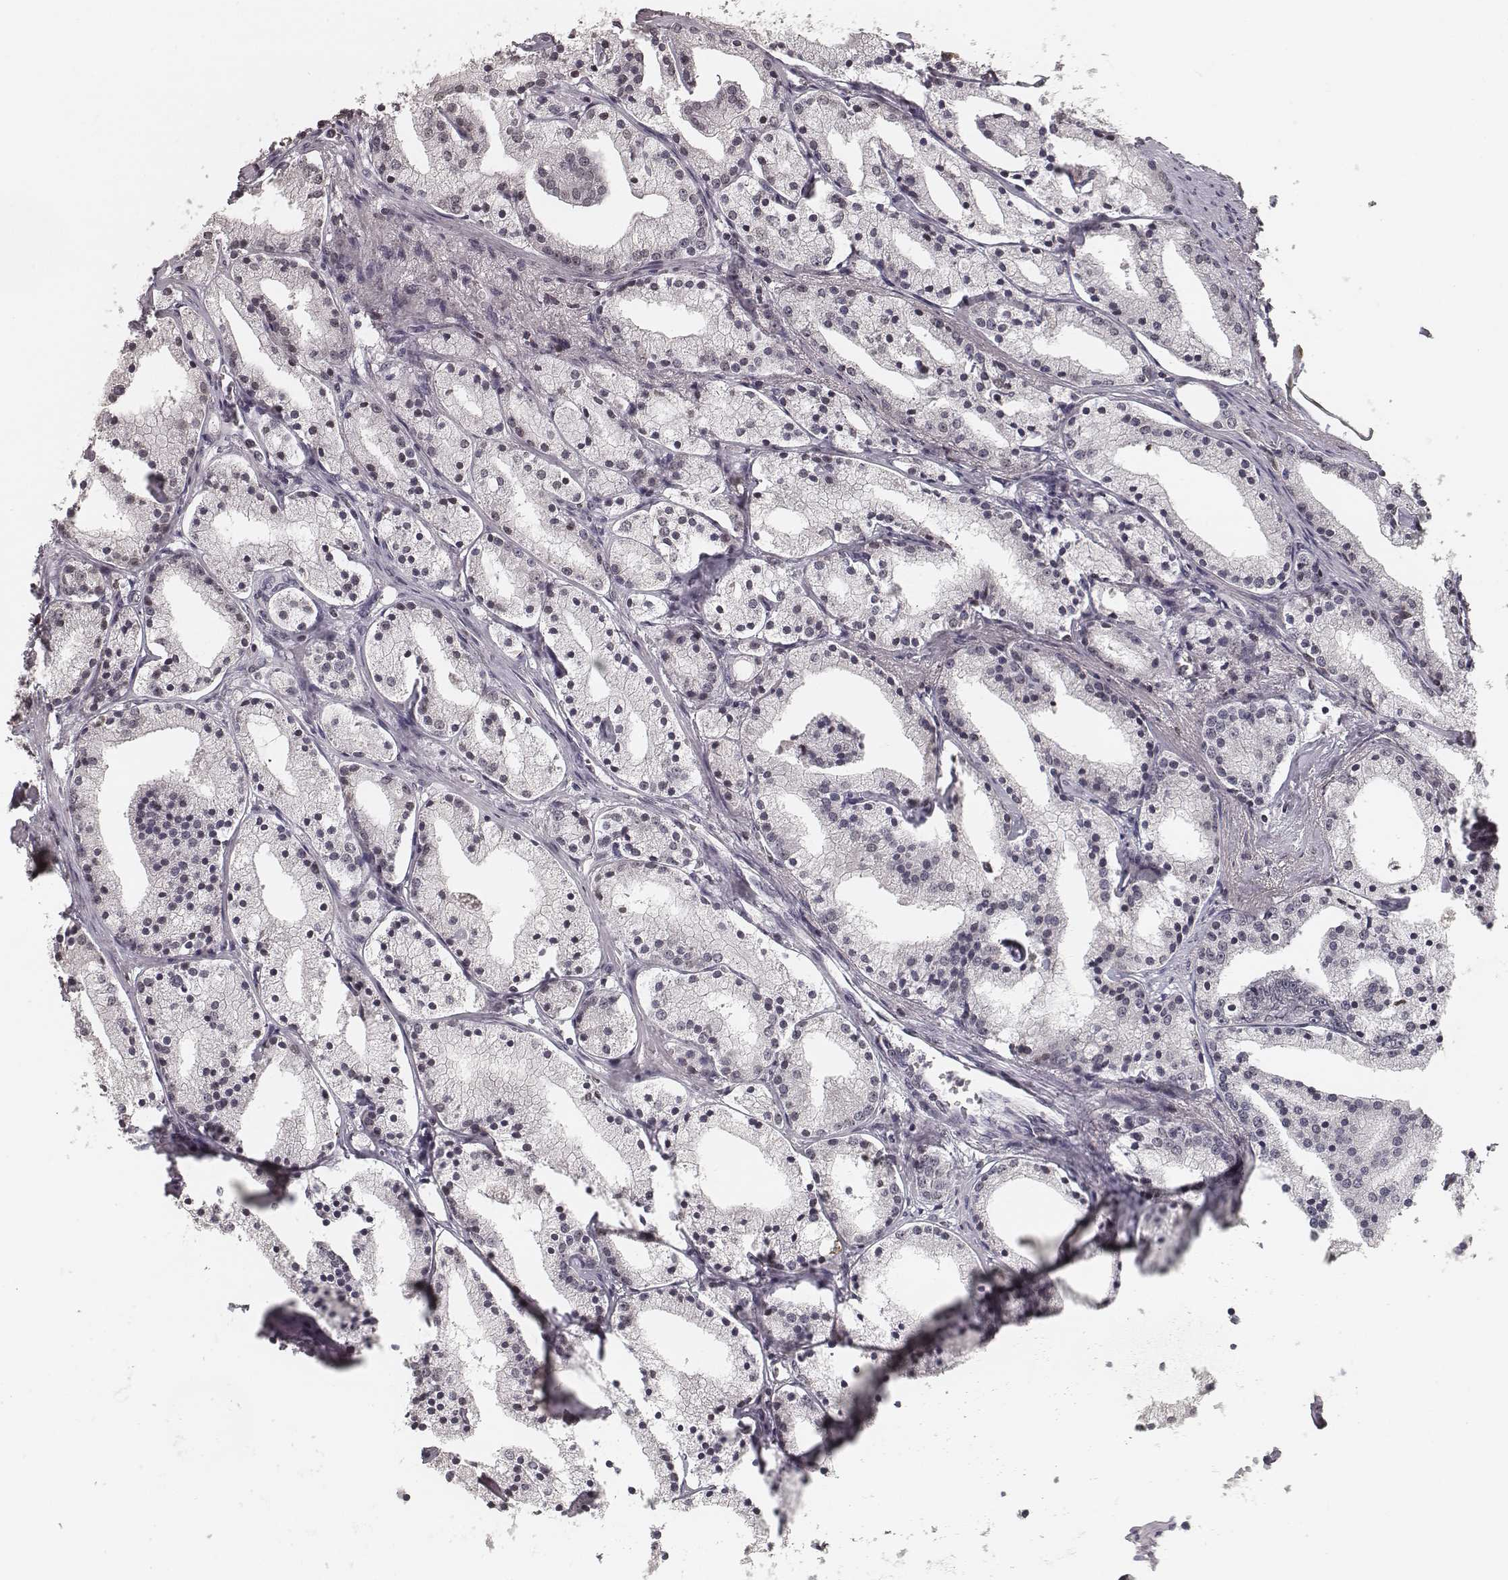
{"staining": {"intensity": "negative", "quantity": "none", "location": "none"}, "tissue": "prostate cancer", "cell_type": "Tumor cells", "image_type": "cancer", "snomed": [{"axis": "morphology", "description": "Adenocarcinoma, NOS"}, {"axis": "topography", "description": "Prostate"}], "caption": "High magnification brightfield microscopy of prostate cancer (adenocarcinoma) stained with DAB (3,3'-diaminobenzidine) (brown) and counterstained with hematoxylin (blue): tumor cells show no significant expression.", "gene": "HMGA2", "patient": {"sex": "male", "age": 69}}